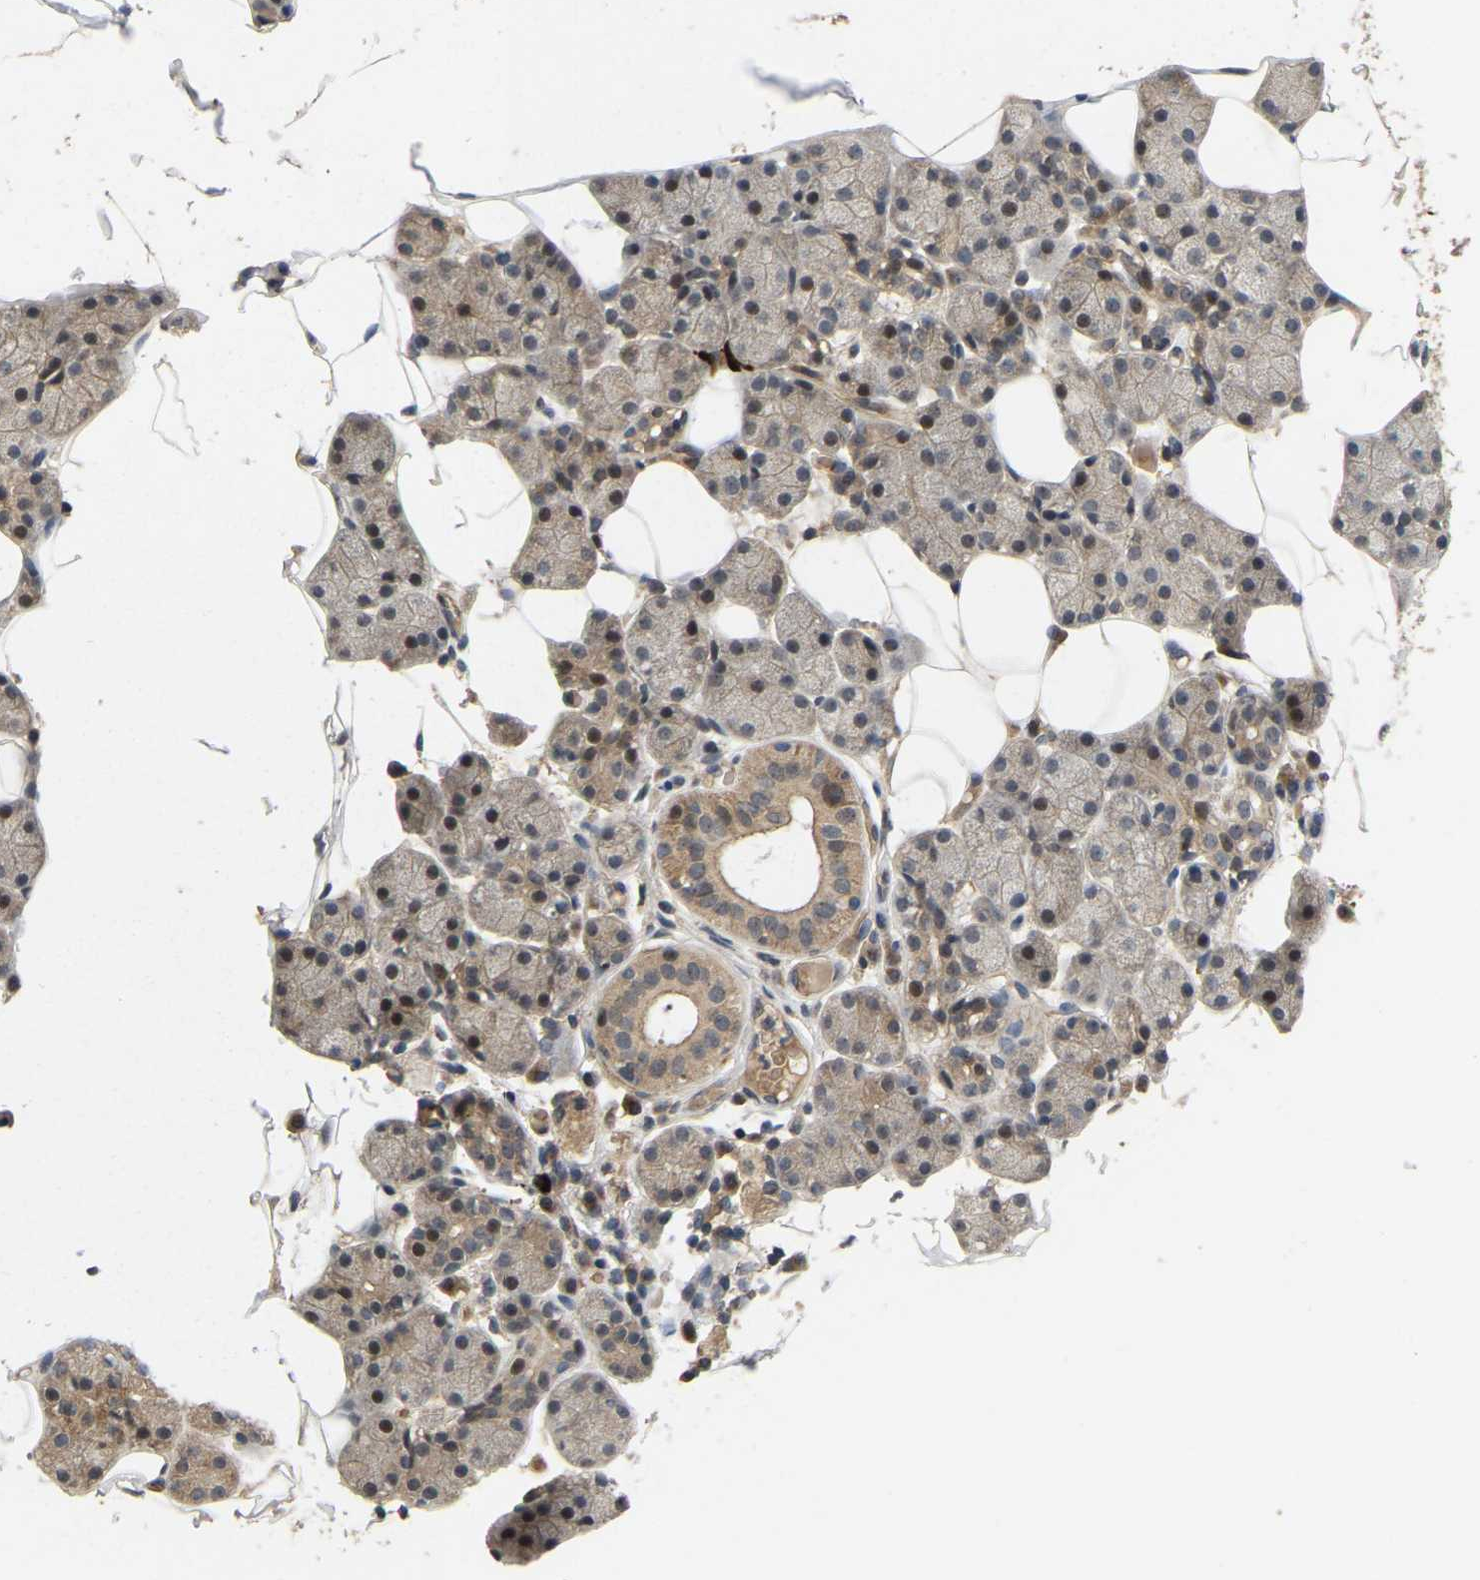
{"staining": {"intensity": "weak", "quantity": ">75%", "location": "cytoplasmic/membranous,nuclear"}, "tissue": "salivary gland", "cell_type": "Glandular cells", "image_type": "normal", "snomed": [{"axis": "morphology", "description": "Normal tissue, NOS"}, {"axis": "topography", "description": "Salivary gland"}], "caption": "Weak cytoplasmic/membranous,nuclear positivity for a protein is present in about >75% of glandular cells of normal salivary gland using immunohistochemistry.", "gene": "LIMK2", "patient": {"sex": "female", "age": 33}}